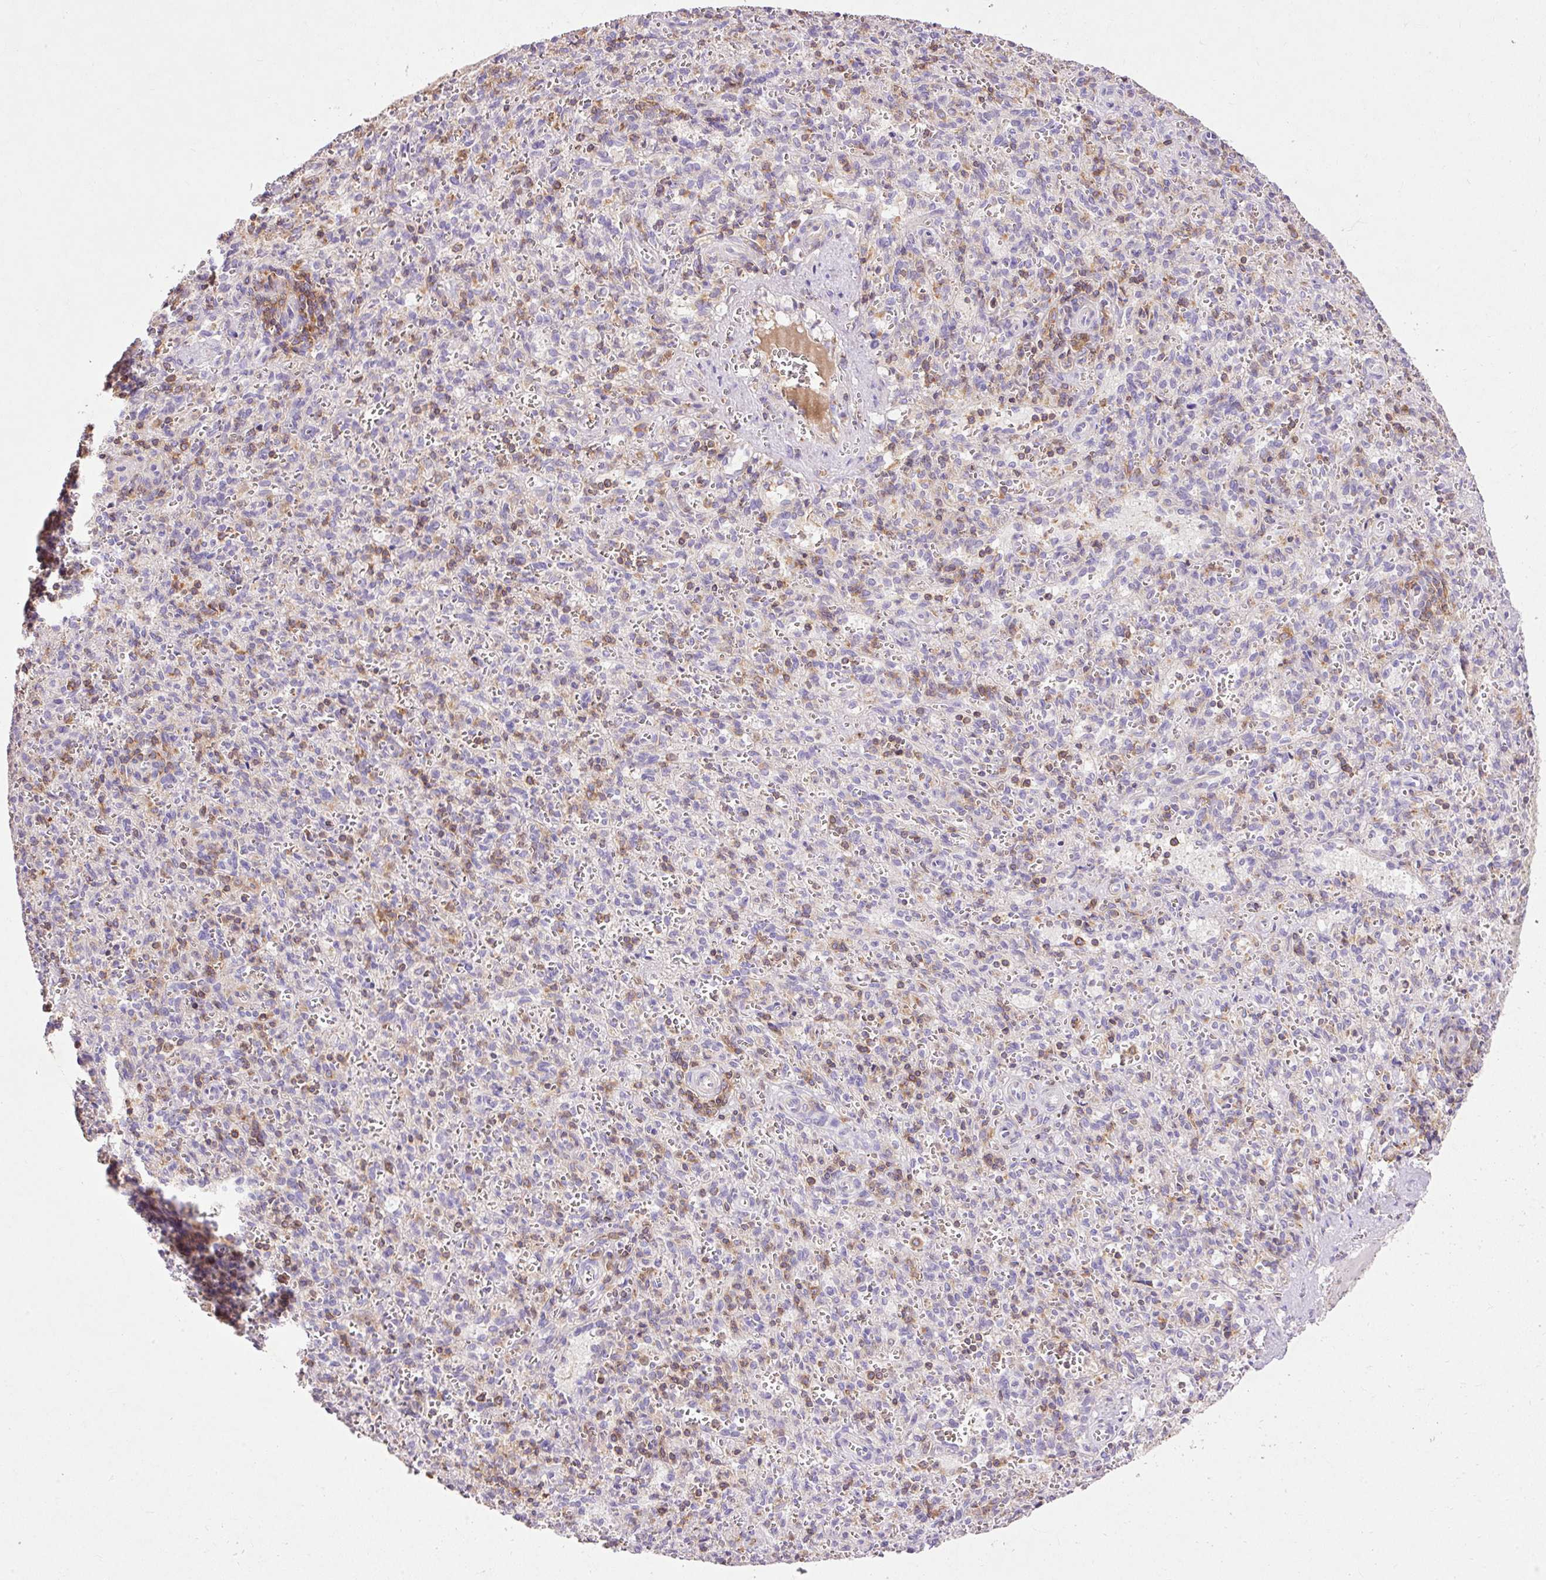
{"staining": {"intensity": "moderate", "quantity": "25%-75%", "location": "cytoplasmic/membranous"}, "tissue": "spleen", "cell_type": "Cells in red pulp", "image_type": "normal", "snomed": [{"axis": "morphology", "description": "Normal tissue, NOS"}, {"axis": "topography", "description": "Spleen"}], "caption": "This image exhibits benign spleen stained with IHC to label a protein in brown. The cytoplasmic/membranous of cells in red pulp show moderate positivity for the protein. Nuclei are counter-stained blue.", "gene": "IMMT", "patient": {"sex": "female", "age": 26}}